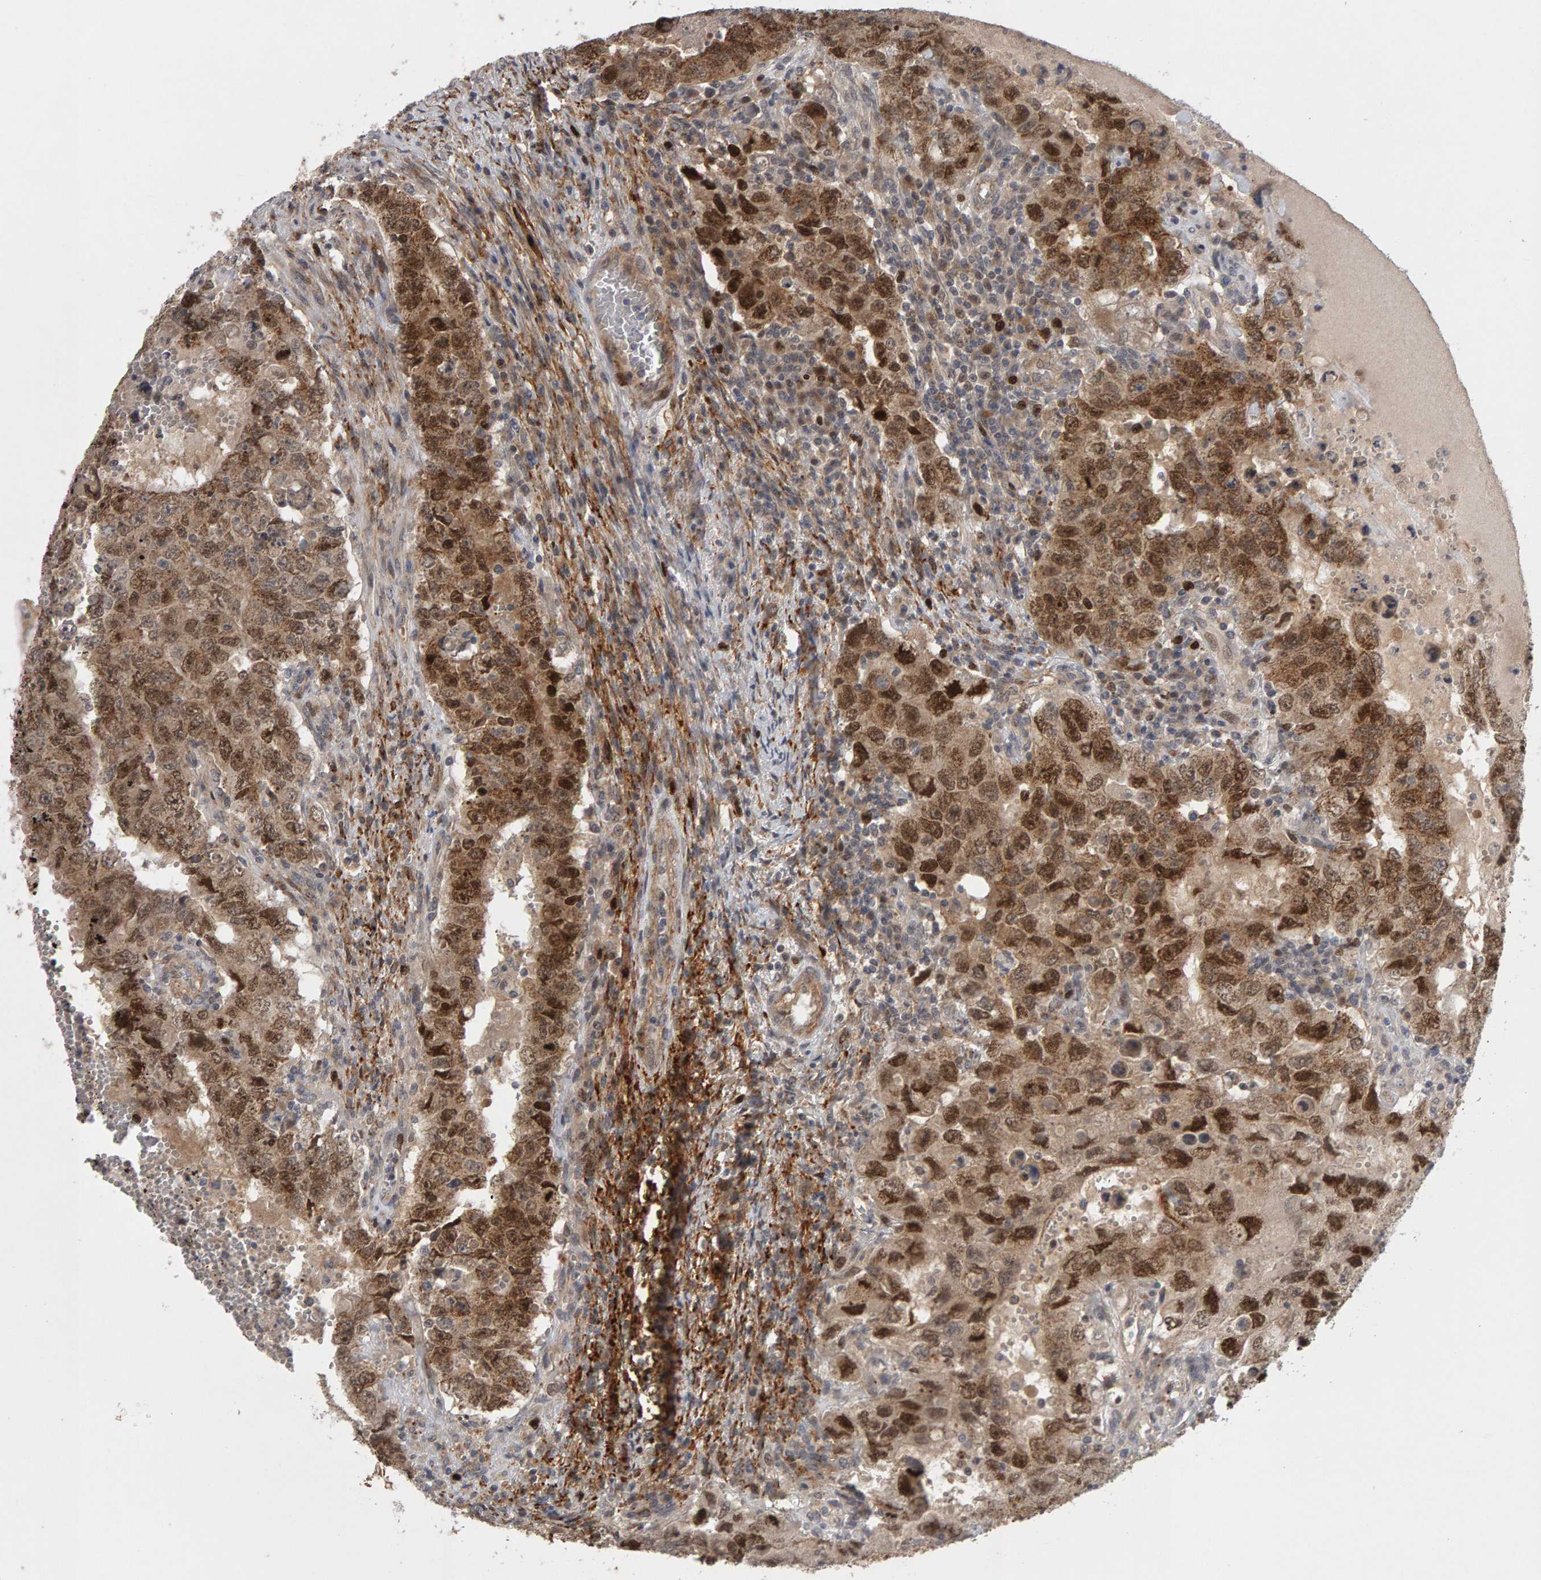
{"staining": {"intensity": "moderate", "quantity": ">75%", "location": "cytoplasmic/membranous,nuclear"}, "tissue": "testis cancer", "cell_type": "Tumor cells", "image_type": "cancer", "snomed": [{"axis": "morphology", "description": "Carcinoma, Embryonal, NOS"}, {"axis": "topography", "description": "Testis"}], "caption": "Moderate cytoplasmic/membranous and nuclear expression is seen in about >75% of tumor cells in testis cancer.", "gene": "CDCA5", "patient": {"sex": "male", "age": 26}}